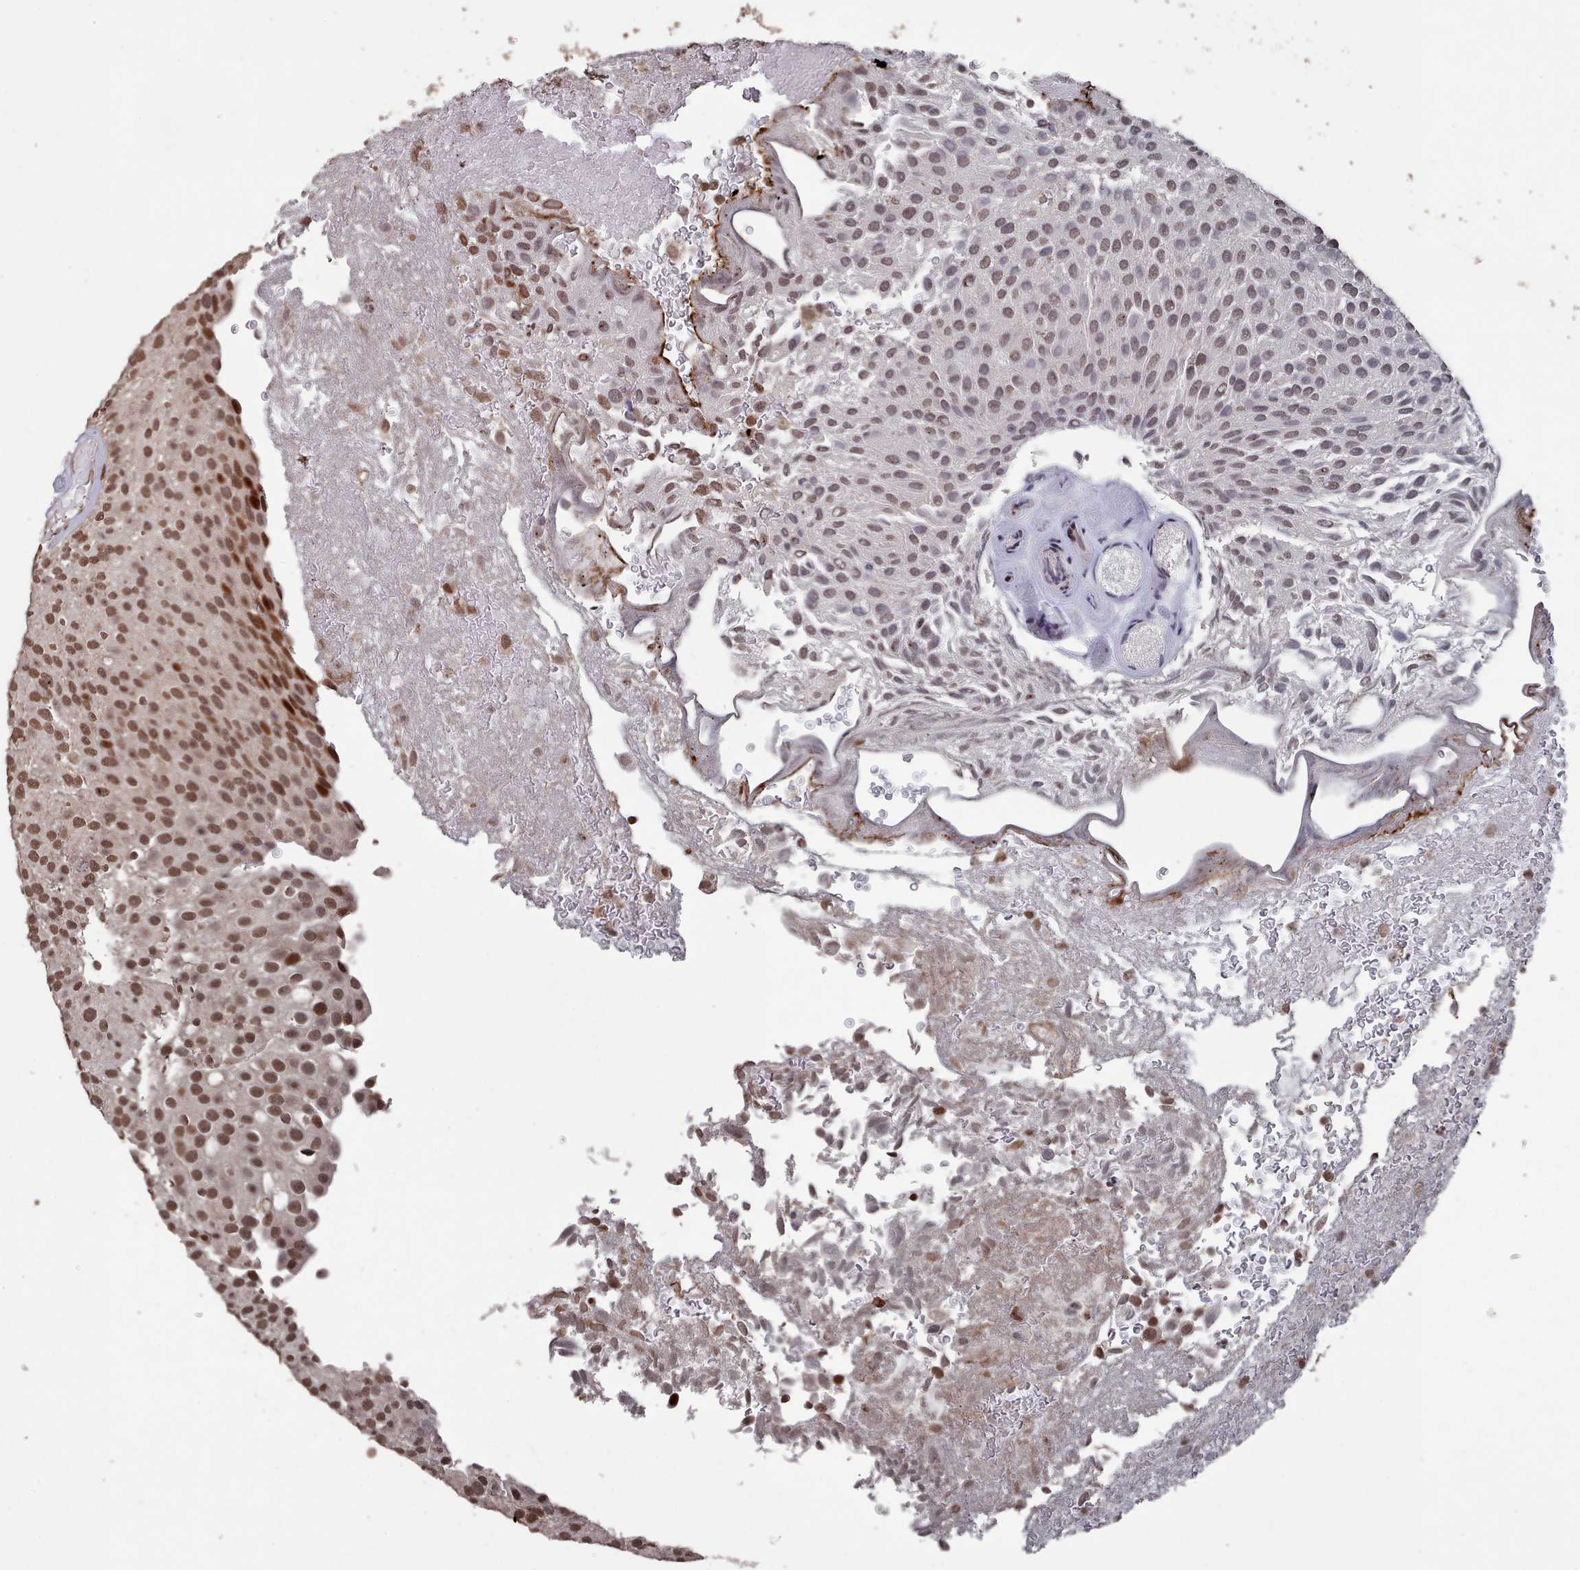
{"staining": {"intensity": "moderate", "quantity": ">75%", "location": "nuclear"}, "tissue": "urothelial cancer", "cell_type": "Tumor cells", "image_type": "cancer", "snomed": [{"axis": "morphology", "description": "Urothelial carcinoma, Low grade"}, {"axis": "topography", "description": "Urinary bladder"}], "caption": "Immunohistochemistry (IHC) image of human urothelial cancer stained for a protein (brown), which demonstrates medium levels of moderate nuclear positivity in approximately >75% of tumor cells.", "gene": "PNRC2", "patient": {"sex": "male", "age": 78}}